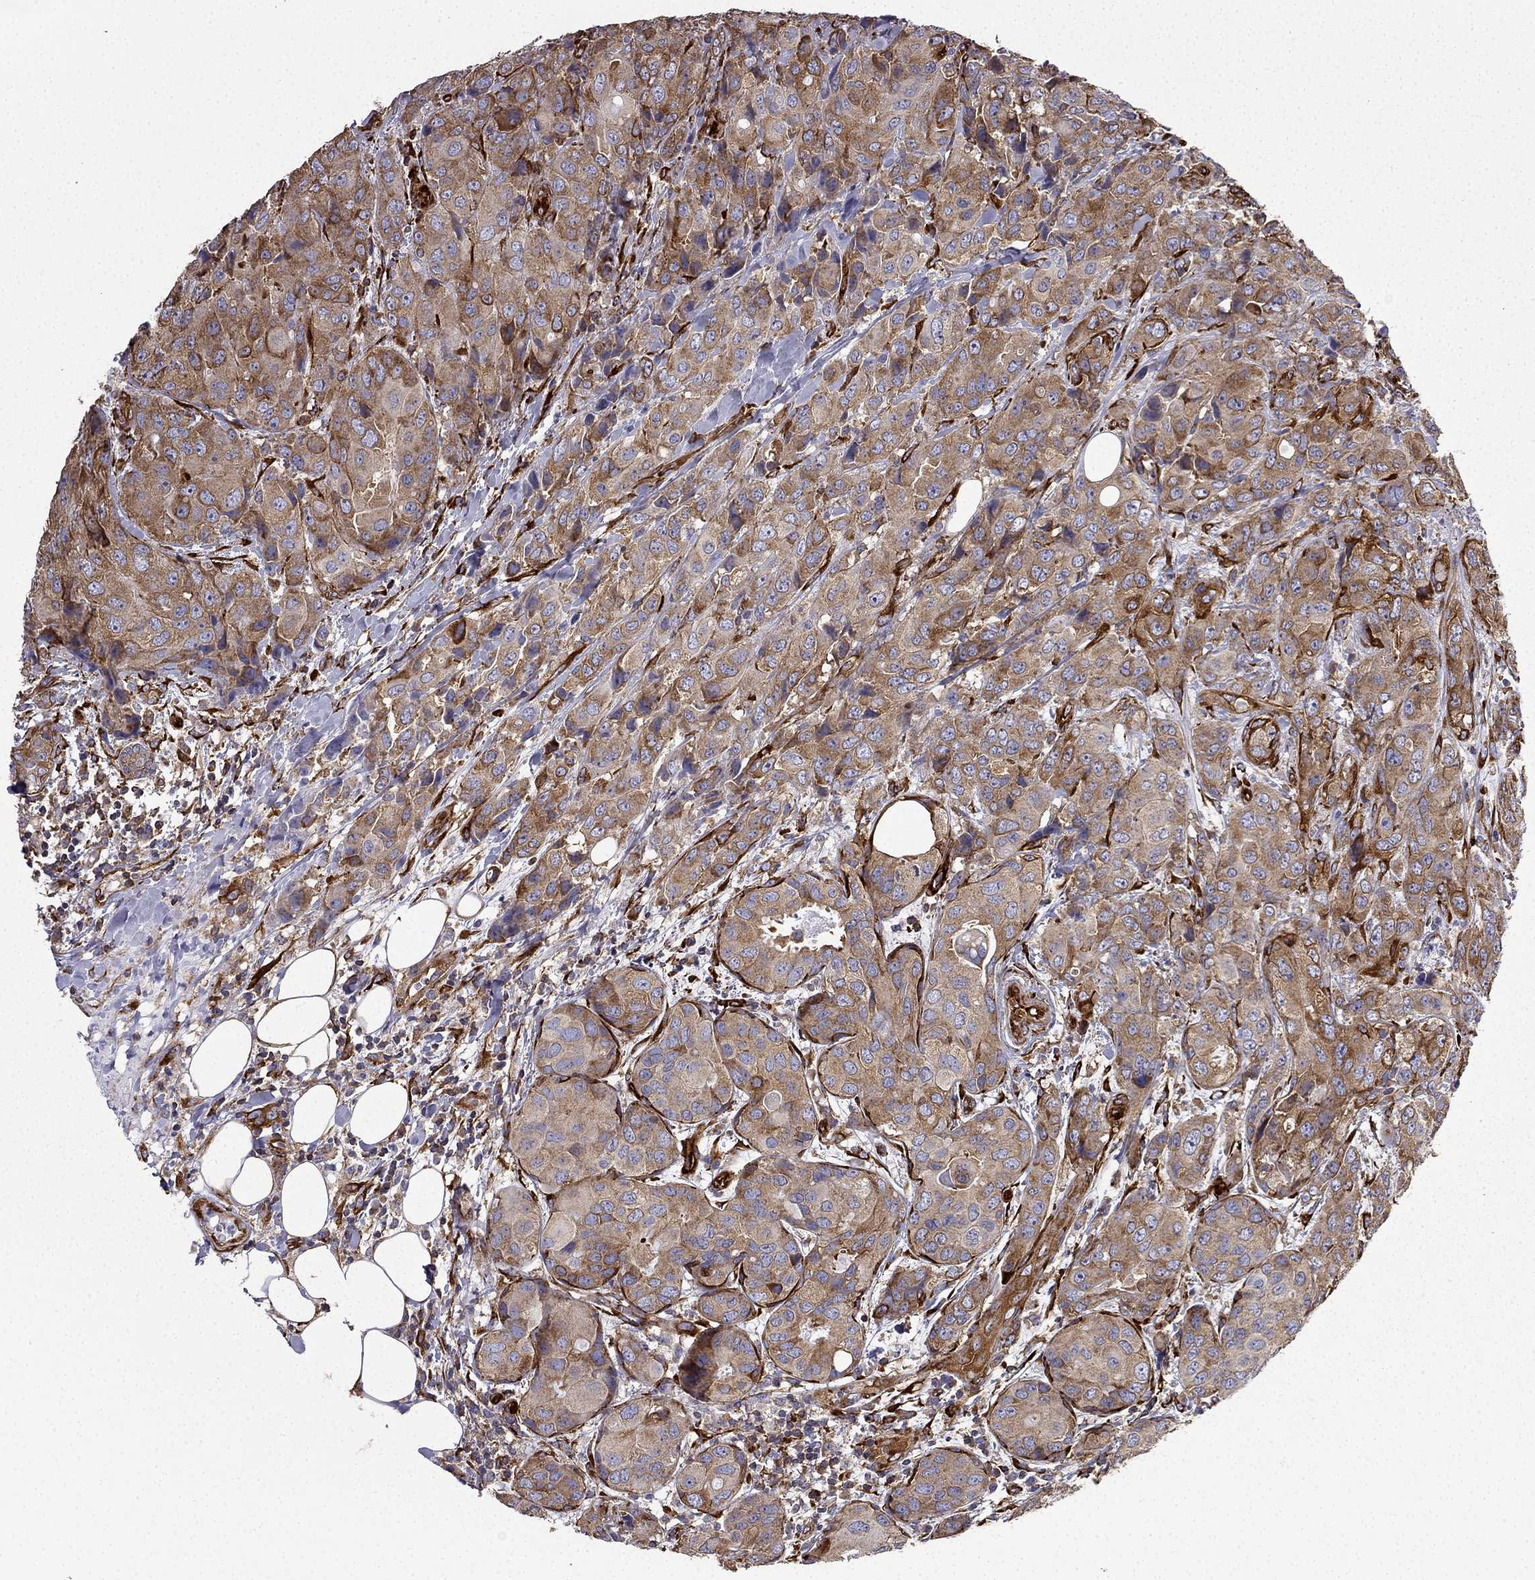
{"staining": {"intensity": "moderate", "quantity": ">75%", "location": "cytoplasmic/membranous"}, "tissue": "breast cancer", "cell_type": "Tumor cells", "image_type": "cancer", "snomed": [{"axis": "morphology", "description": "Duct carcinoma"}, {"axis": "topography", "description": "Breast"}], "caption": "A high-resolution photomicrograph shows immunohistochemistry (IHC) staining of infiltrating ductal carcinoma (breast), which displays moderate cytoplasmic/membranous positivity in about >75% of tumor cells. (Stains: DAB in brown, nuclei in blue, Microscopy: brightfield microscopy at high magnification).", "gene": "MAP4", "patient": {"sex": "female", "age": 43}}